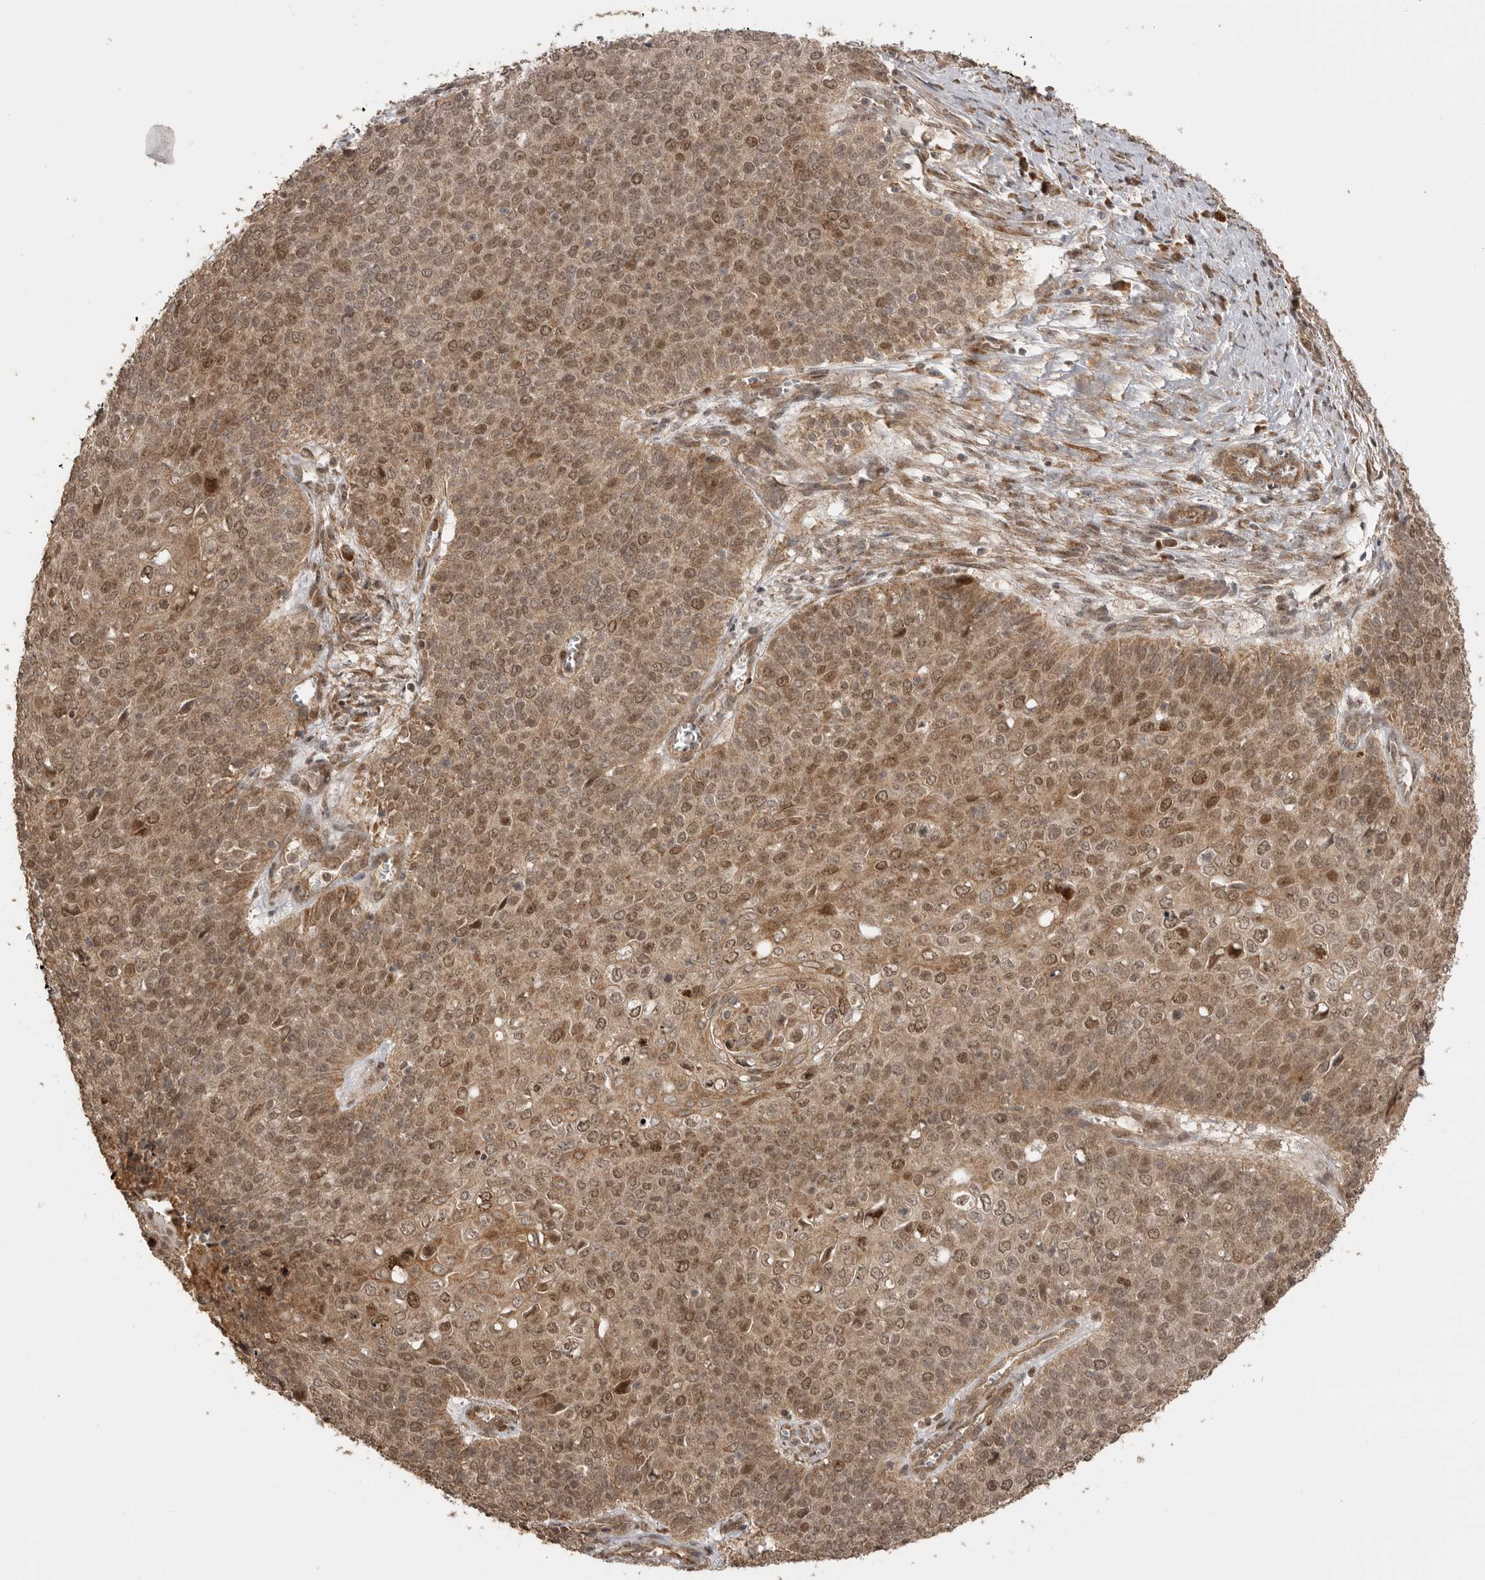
{"staining": {"intensity": "moderate", "quantity": ">75%", "location": "cytoplasmic/membranous,nuclear"}, "tissue": "cervical cancer", "cell_type": "Tumor cells", "image_type": "cancer", "snomed": [{"axis": "morphology", "description": "Squamous cell carcinoma, NOS"}, {"axis": "topography", "description": "Cervix"}], "caption": "The photomicrograph demonstrates staining of cervical squamous cell carcinoma, revealing moderate cytoplasmic/membranous and nuclear protein positivity (brown color) within tumor cells. Immunohistochemistry stains the protein of interest in brown and the nuclei are stained blue.", "gene": "BOC", "patient": {"sex": "female", "age": 39}}